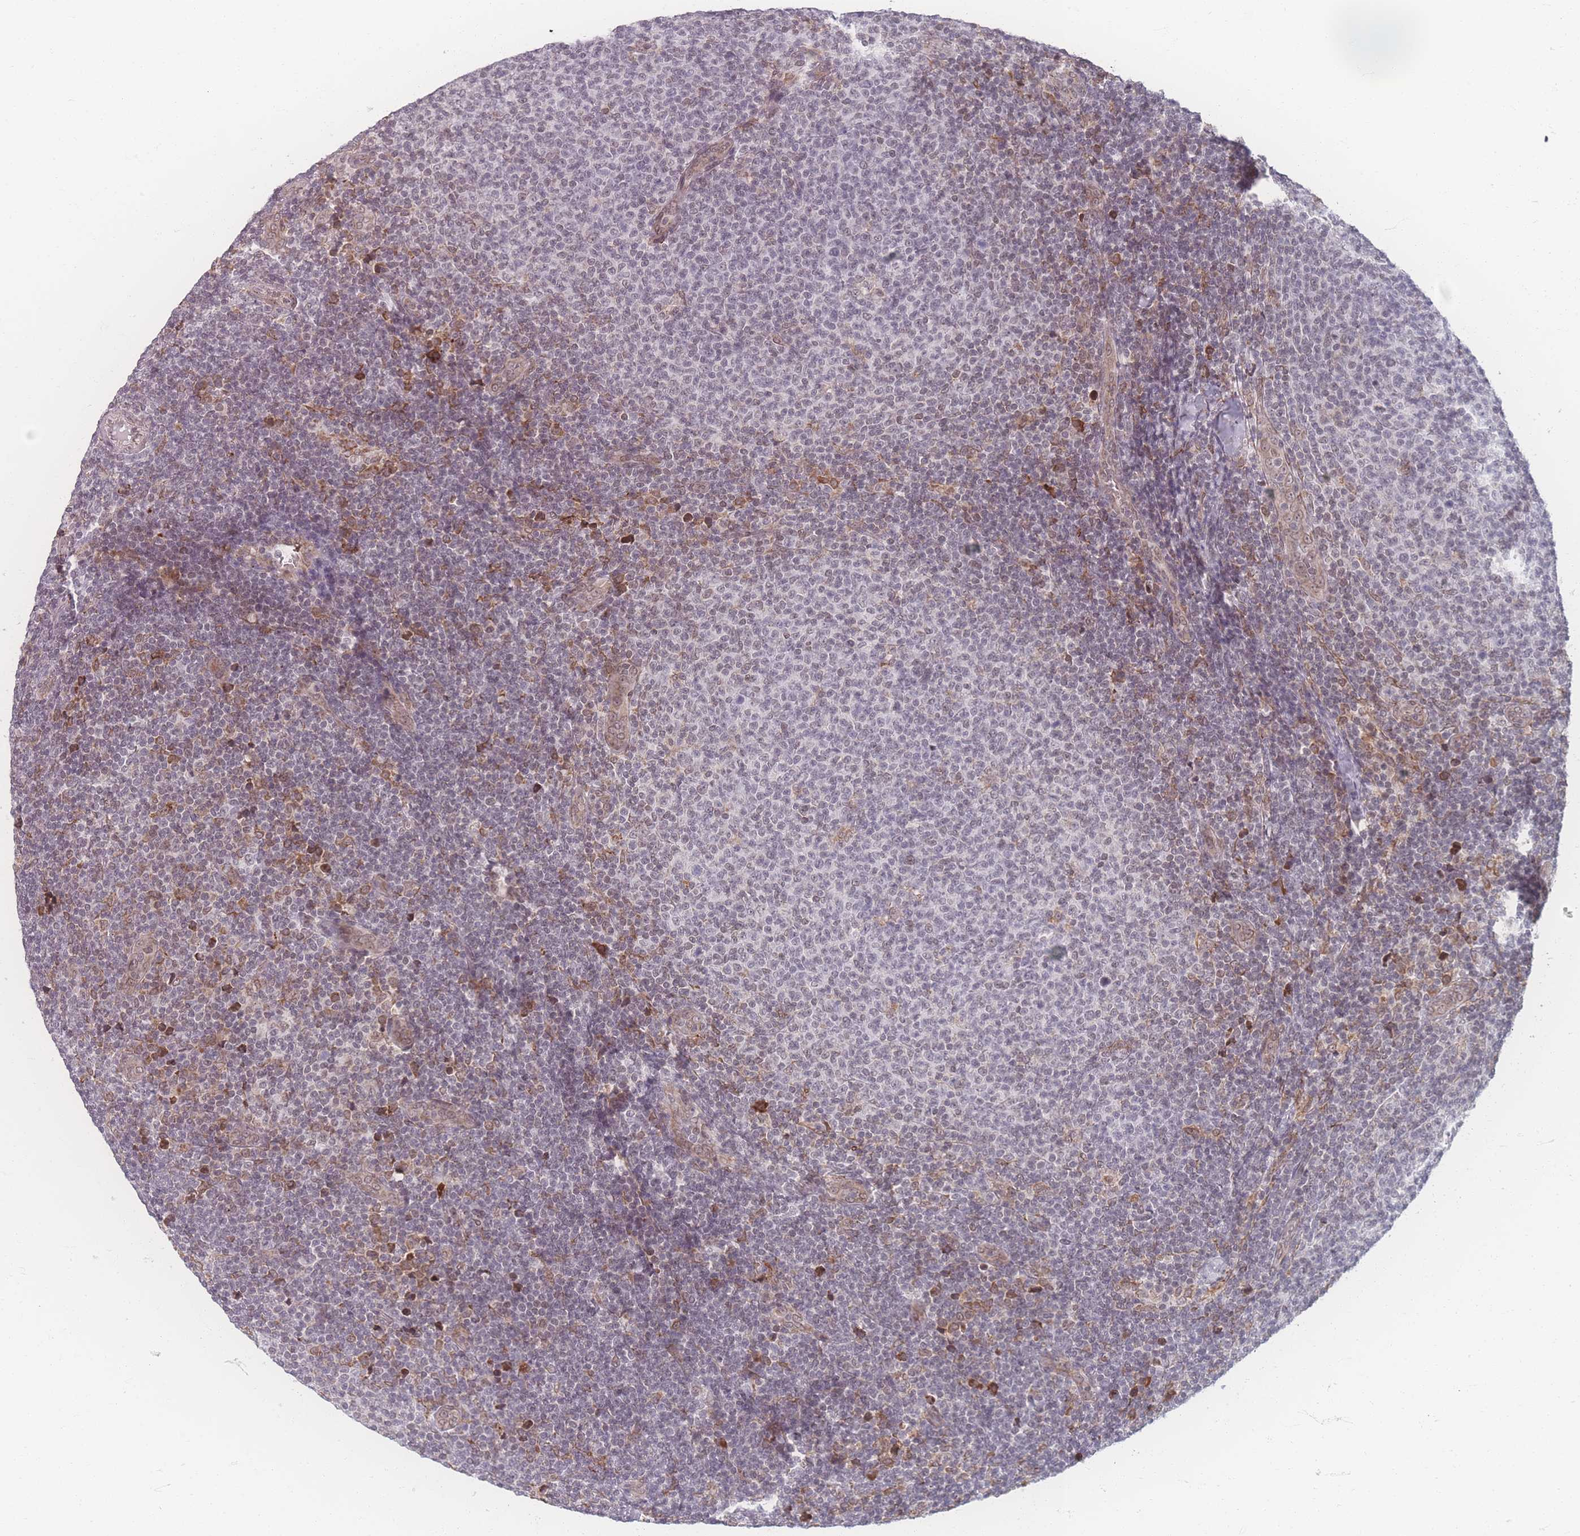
{"staining": {"intensity": "weak", "quantity": "<25%", "location": "nuclear"}, "tissue": "lymphoma", "cell_type": "Tumor cells", "image_type": "cancer", "snomed": [{"axis": "morphology", "description": "Malignant lymphoma, non-Hodgkin's type, Low grade"}, {"axis": "topography", "description": "Lymph node"}], "caption": "The image reveals no staining of tumor cells in low-grade malignant lymphoma, non-Hodgkin's type.", "gene": "ZC3H13", "patient": {"sex": "male", "age": 66}}